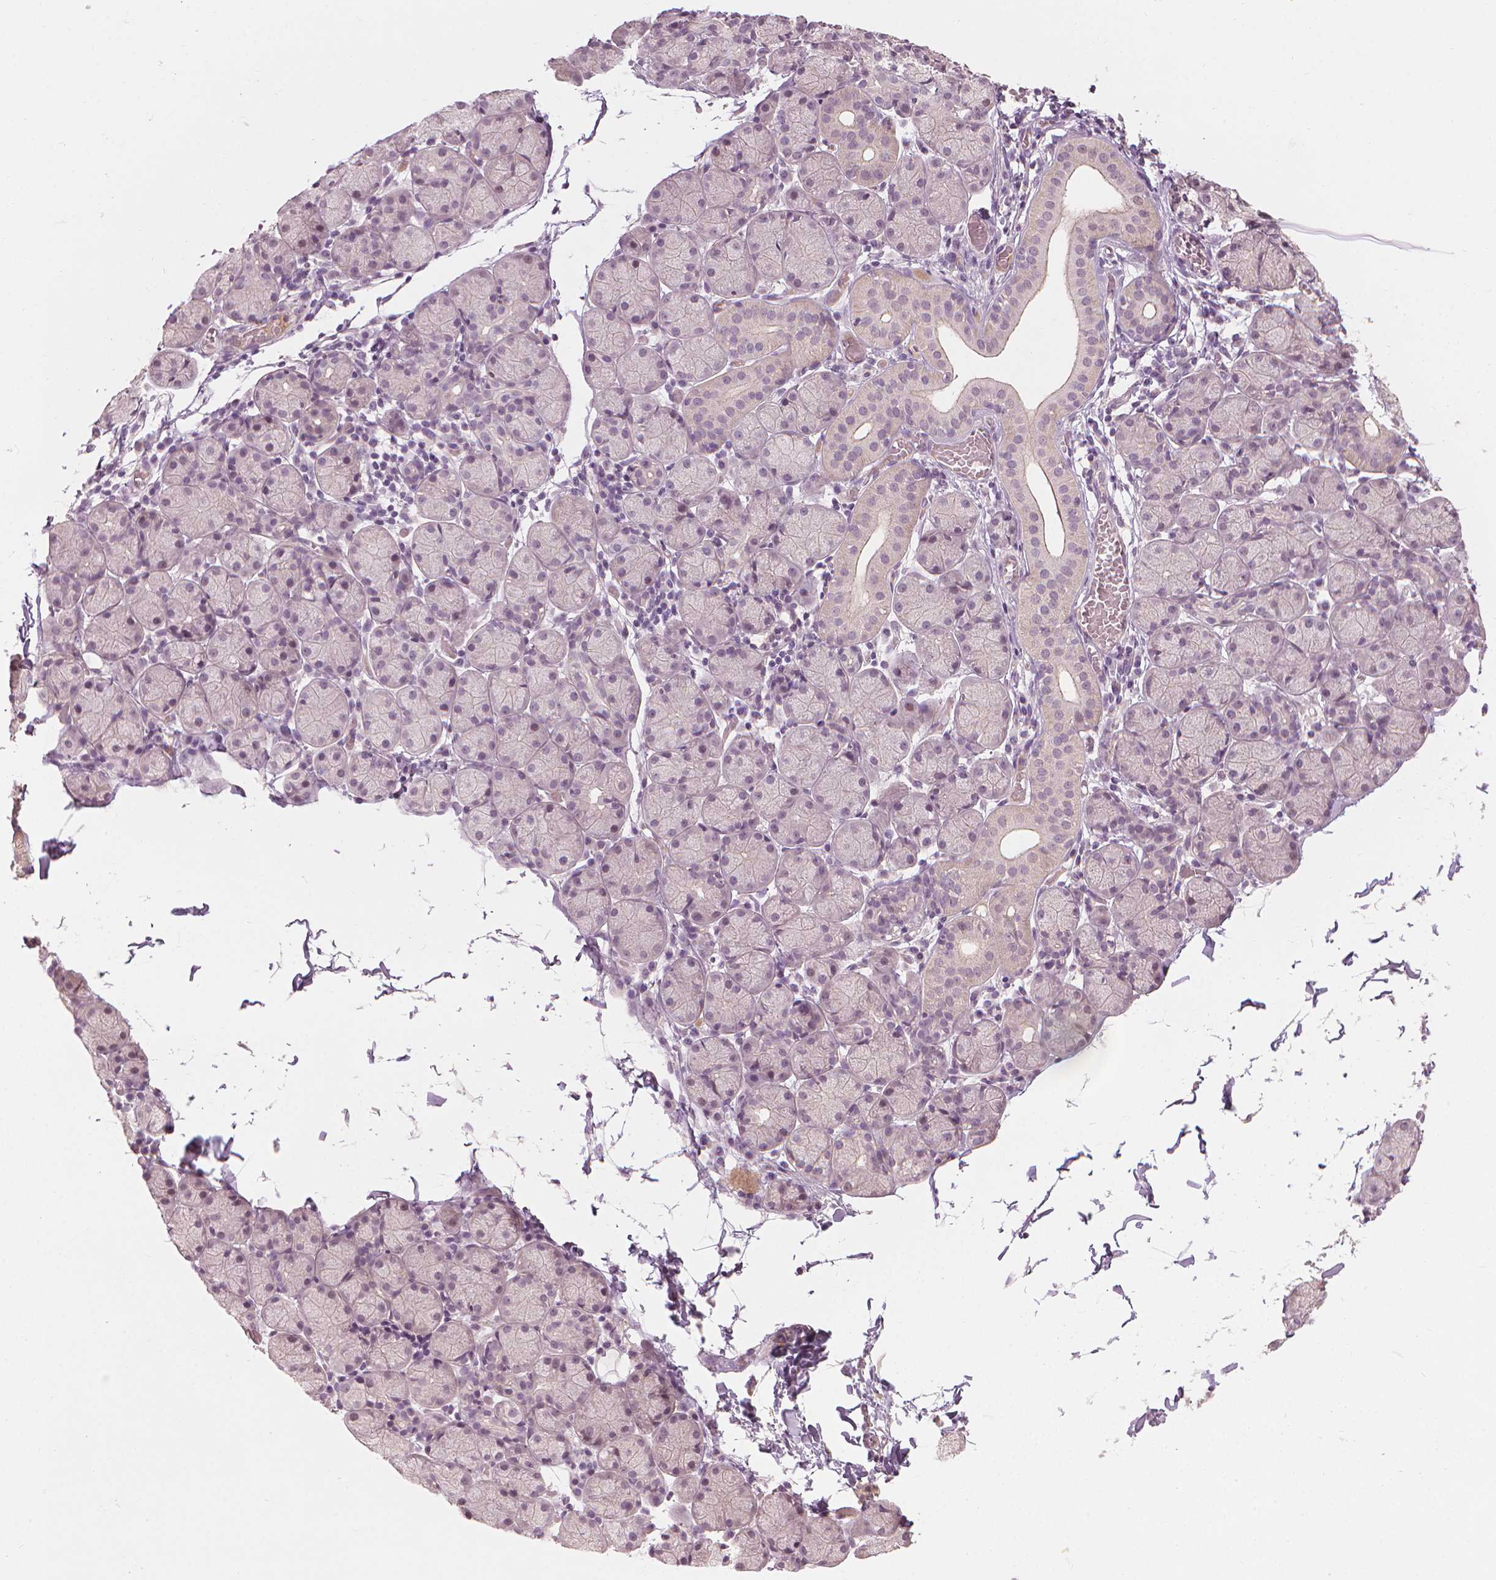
{"staining": {"intensity": "negative", "quantity": "none", "location": "none"}, "tissue": "salivary gland", "cell_type": "Glandular cells", "image_type": "normal", "snomed": [{"axis": "morphology", "description": "Normal tissue, NOS"}, {"axis": "topography", "description": "Salivary gland"}], "caption": "Glandular cells show no significant expression in unremarkable salivary gland. The staining was performed using DAB to visualize the protein expression in brown, while the nuclei were stained in blue with hematoxylin (Magnification: 20x).", "gene": "SAXO2", "patient": {"sex": "female", "age": 24}}